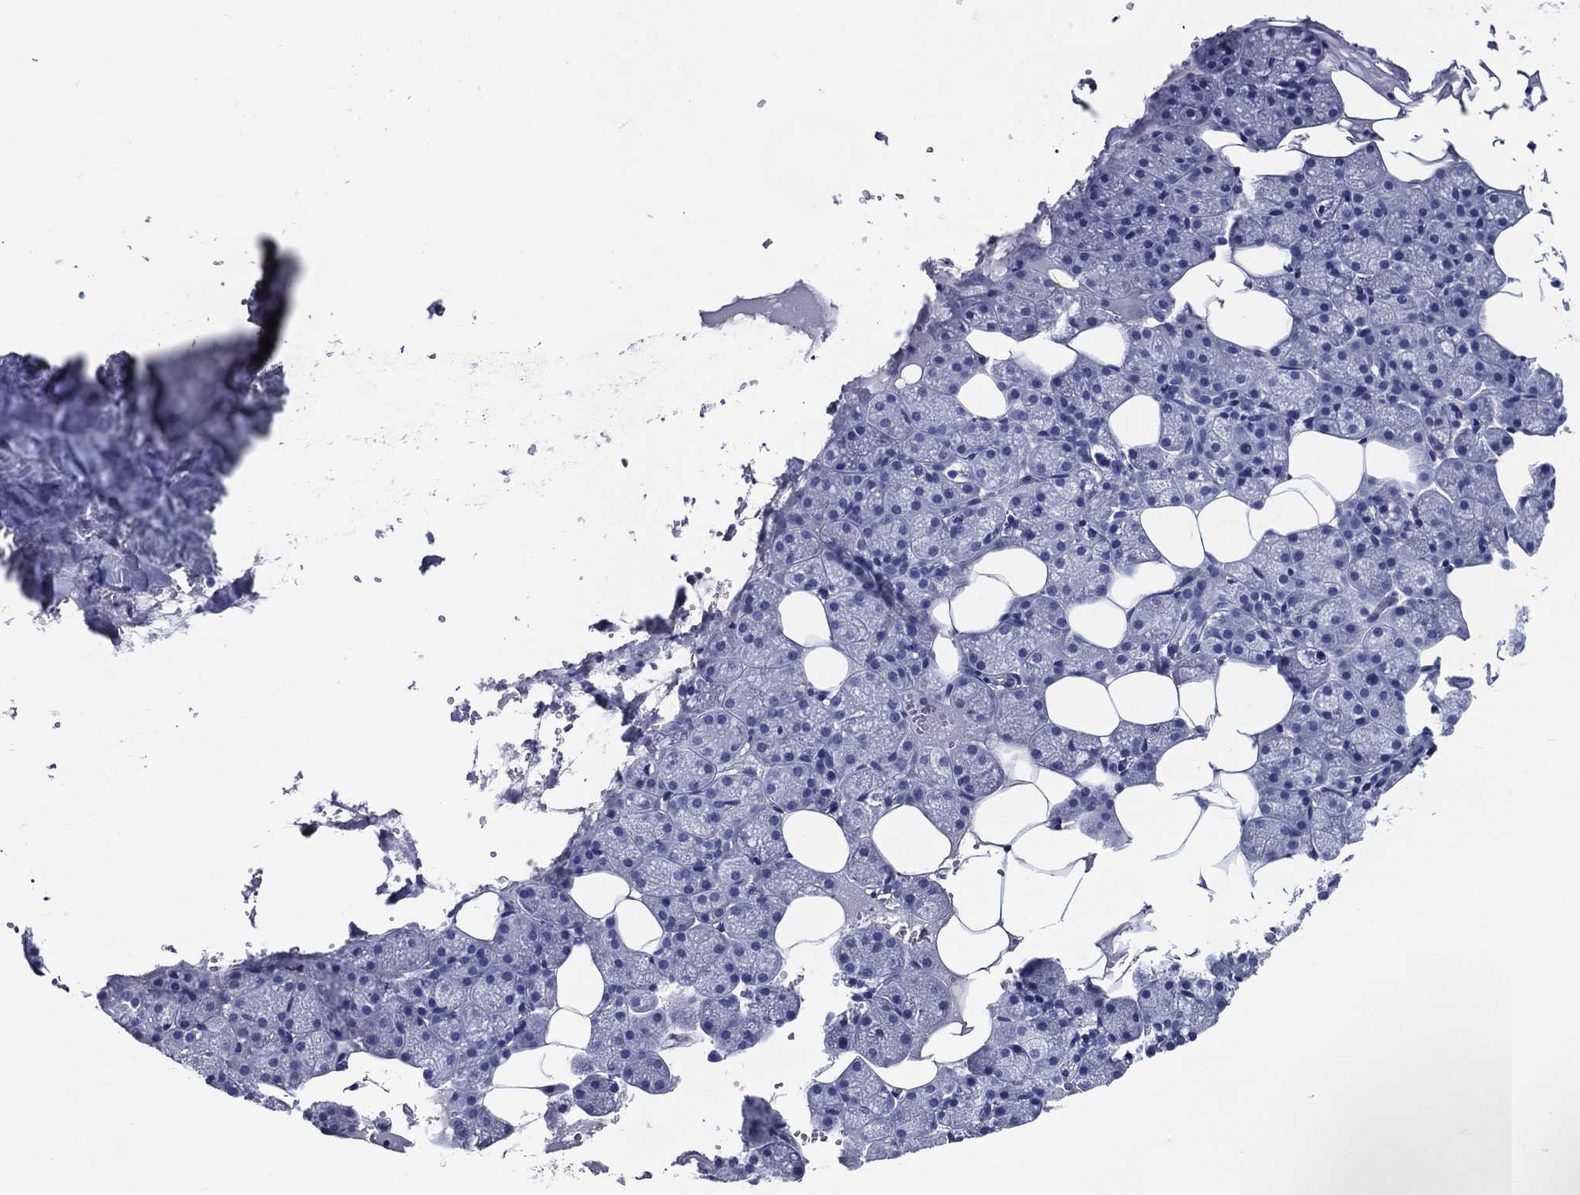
{"staining": {"intensity": "negative", "quantity": "none", "location": "none"}, "tissue": "salivary gland", "cell_type": "Glandular cells", "image_type": "normal", "snomed": [{"axis": "morphology", "description": "Normal tissue, NOS"}, {"axis": "topography", "description": "Salivary gland"}], "caption": "This is an immunohistochemistry micrograph of normal salivary gland. There is no staining in glandular cells.", "gene": "ACE2", "patient": {"sex": "male", "age": 38}}